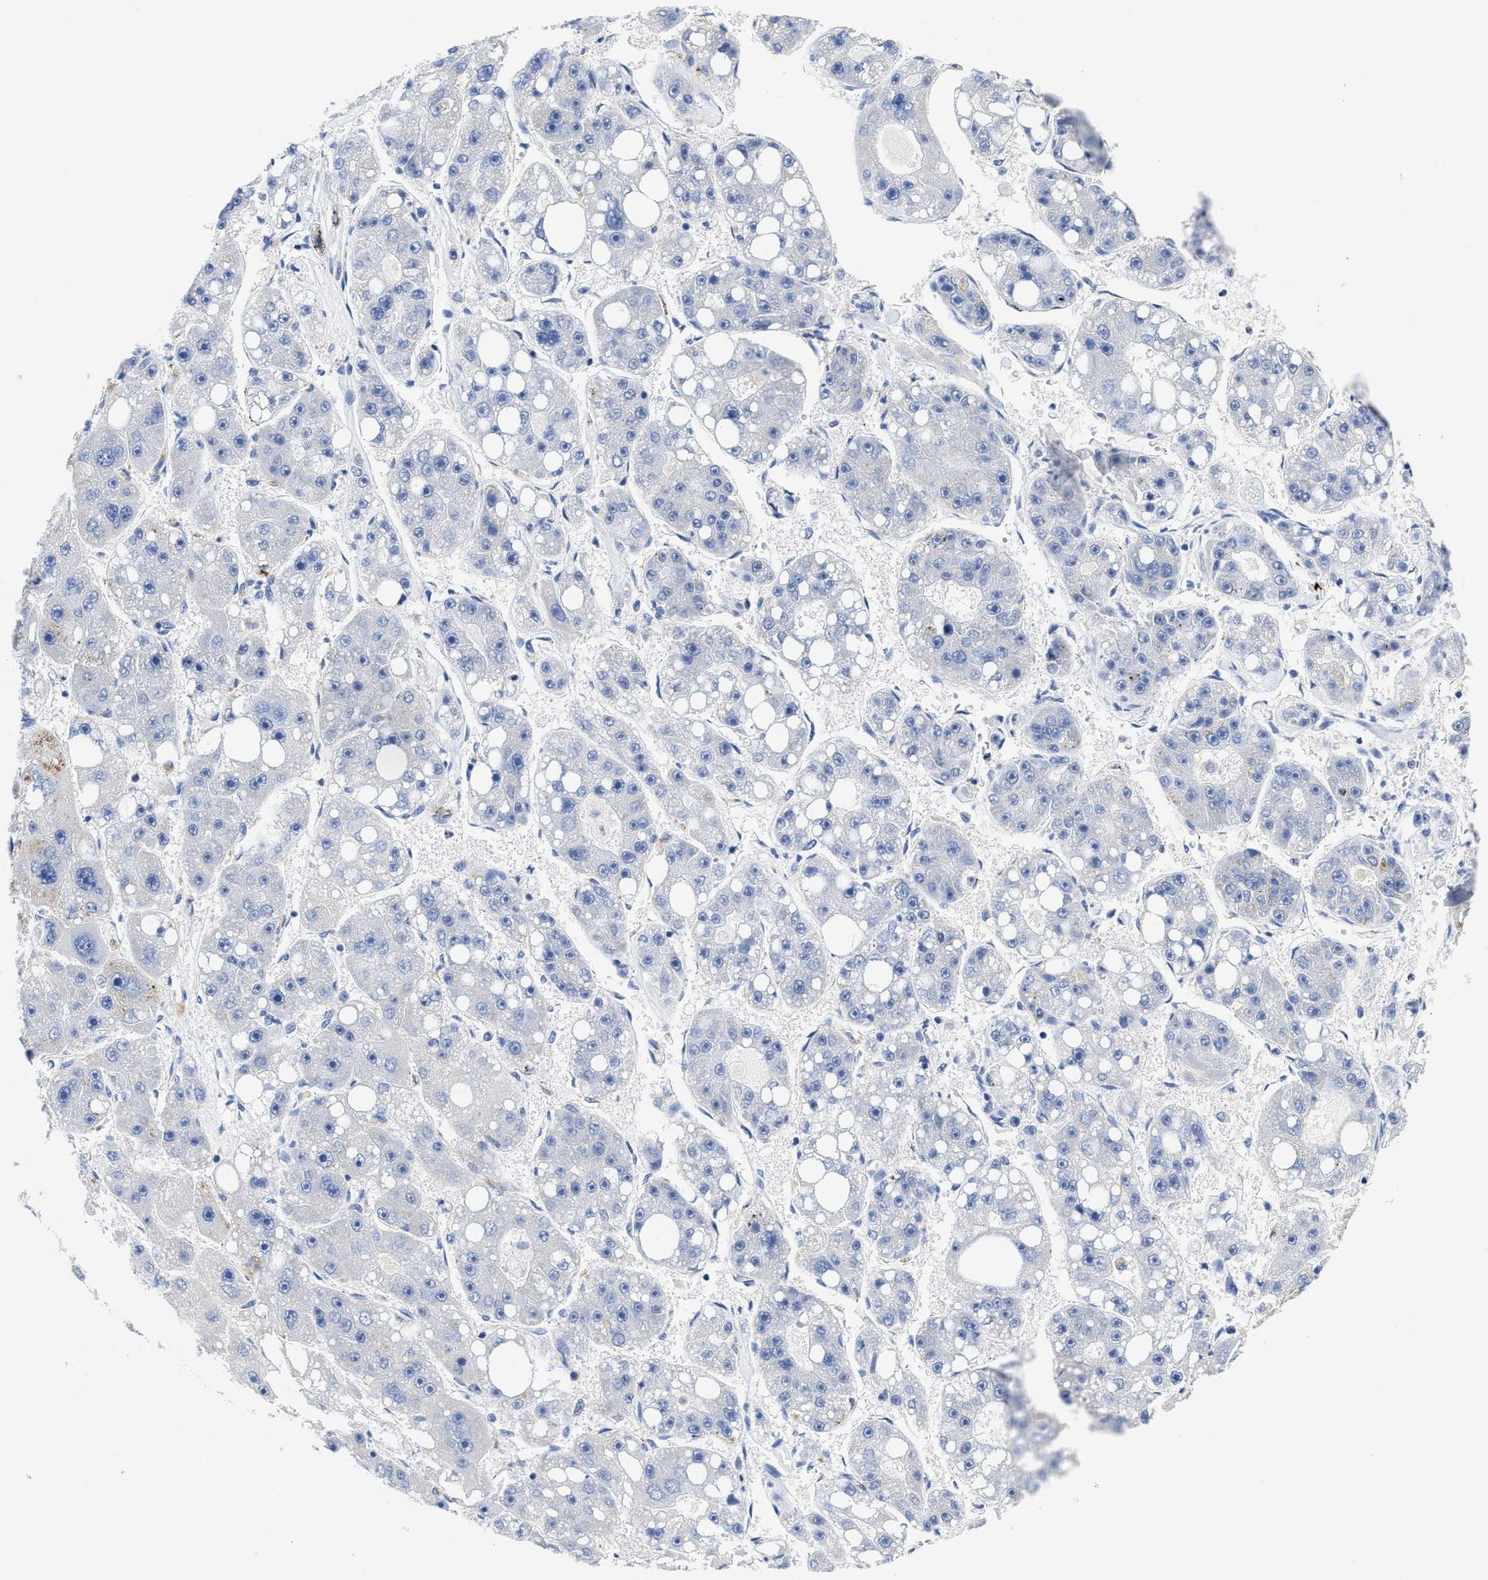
{"staining": {"intensity": "negative", "quantity": "none", "location": "none"}, "tissue": "liver cancer", "cell_type": "Tumor cells", "image_type": "cancer", "snomed": [{"axis": "morphology", "description": "Carcinoma, Hepatocellular, NOS"}, {"axis": "topography", "description": "Liver"}], "caption": "This histopathology image is of liver cancer stained with immunohistochemistry (IHC) to label a protein in brown with the nuclei are counter-stained blue. There is no expression in tumor cells.", "gene": "TBRG4", "patient": {"sex": "female", "age": 61}}